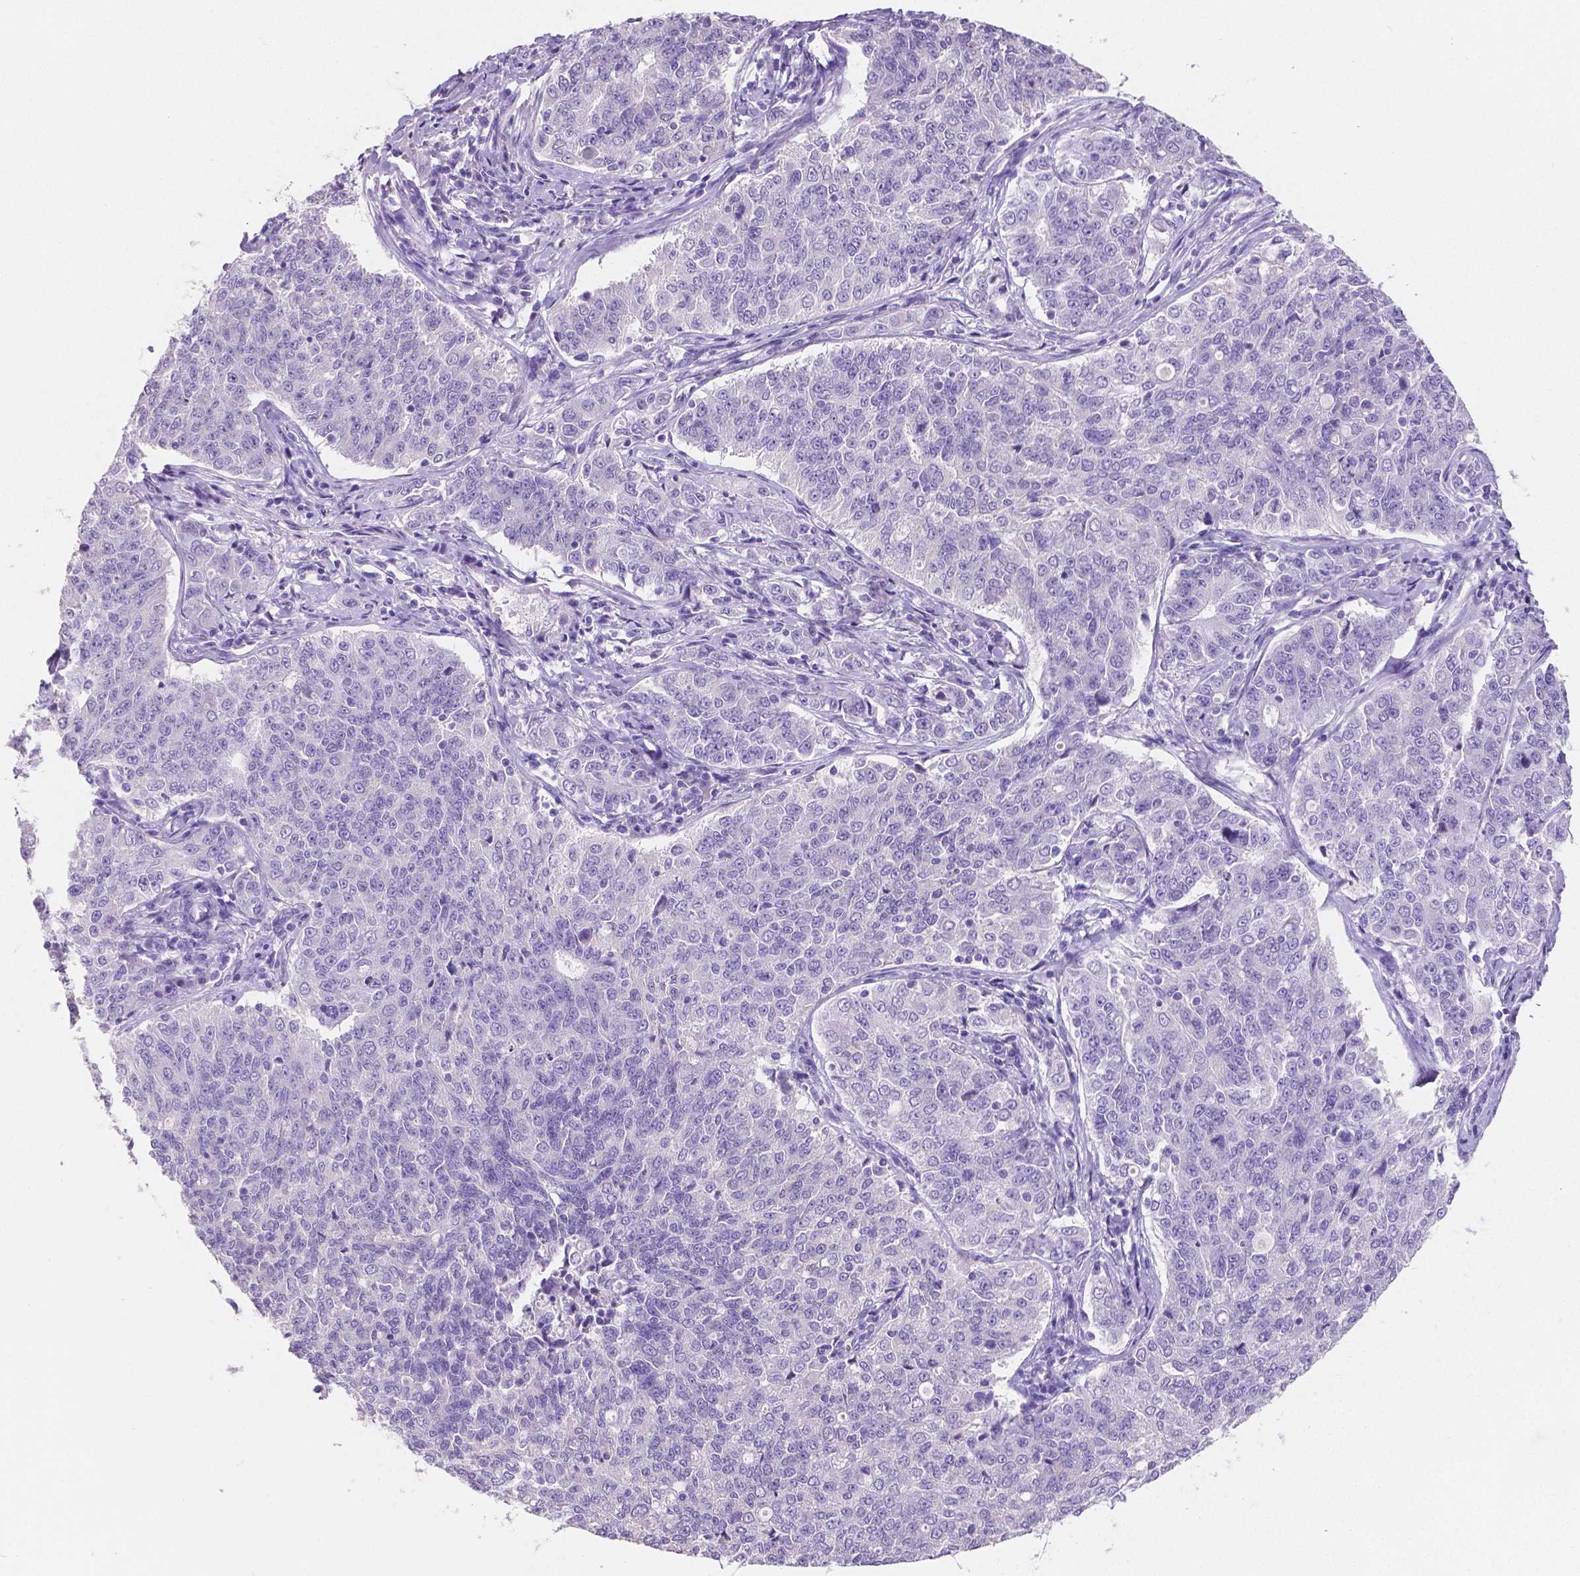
{"staining": {"intensity": "negative", "quantity": "none", "location": "none"}, "tissue": "endometrial cancer", "cell_type": "Tumor cells", "image_type": "cancer", "snomed": [{"axis": "morphology", "description": "Adenocarcinoma, NOS"}, {"axis": "topography", "description": "Endometrium"}], "caption": "Immunohistochemical staining of human endometrial cancer displays no significant positivity in tumor cells.", "gene": "SATB2", "patient": {"sex": "female", "age": 43}}